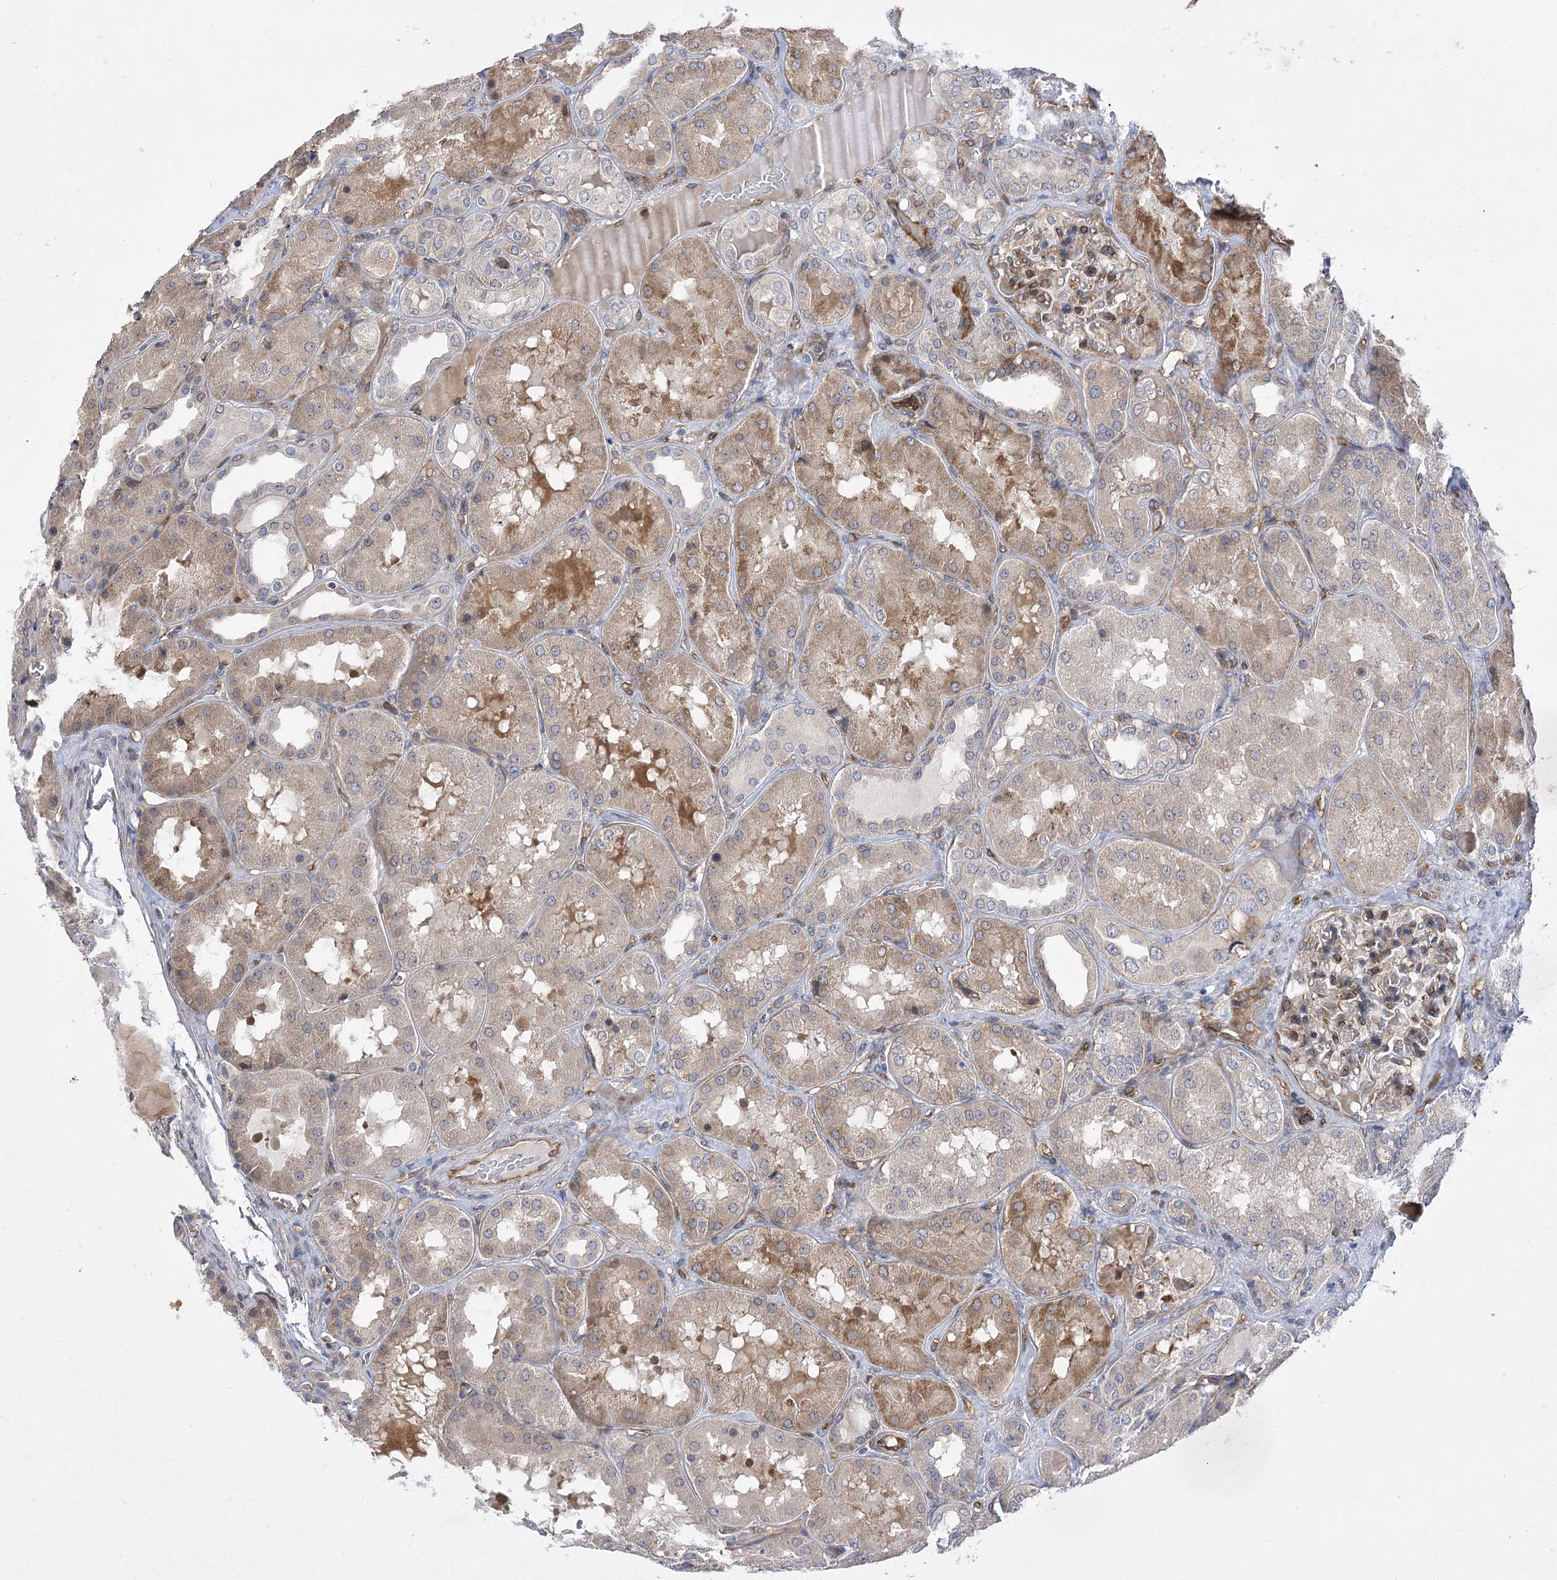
{"staining": {"intensity": "moderate", "quantity": "<25%", "location": "cytoplasmic/membranous"}, "tissue": "kidney", "cell_type": "Cells in glomeruli", "image_type": "normal", "snomed": [{"axis": "morphology", "description": "Normal tissue, NOS"}, {"axis": "topography", "description": "Kidney"}], "caption": "Unremarkable kidney reveals moderate cytoplasmic/membranous staining in about <25% of cells in glomeruli.", "gene": "ARHGAP31", "patient": {"sex": "female", "age": 56}}